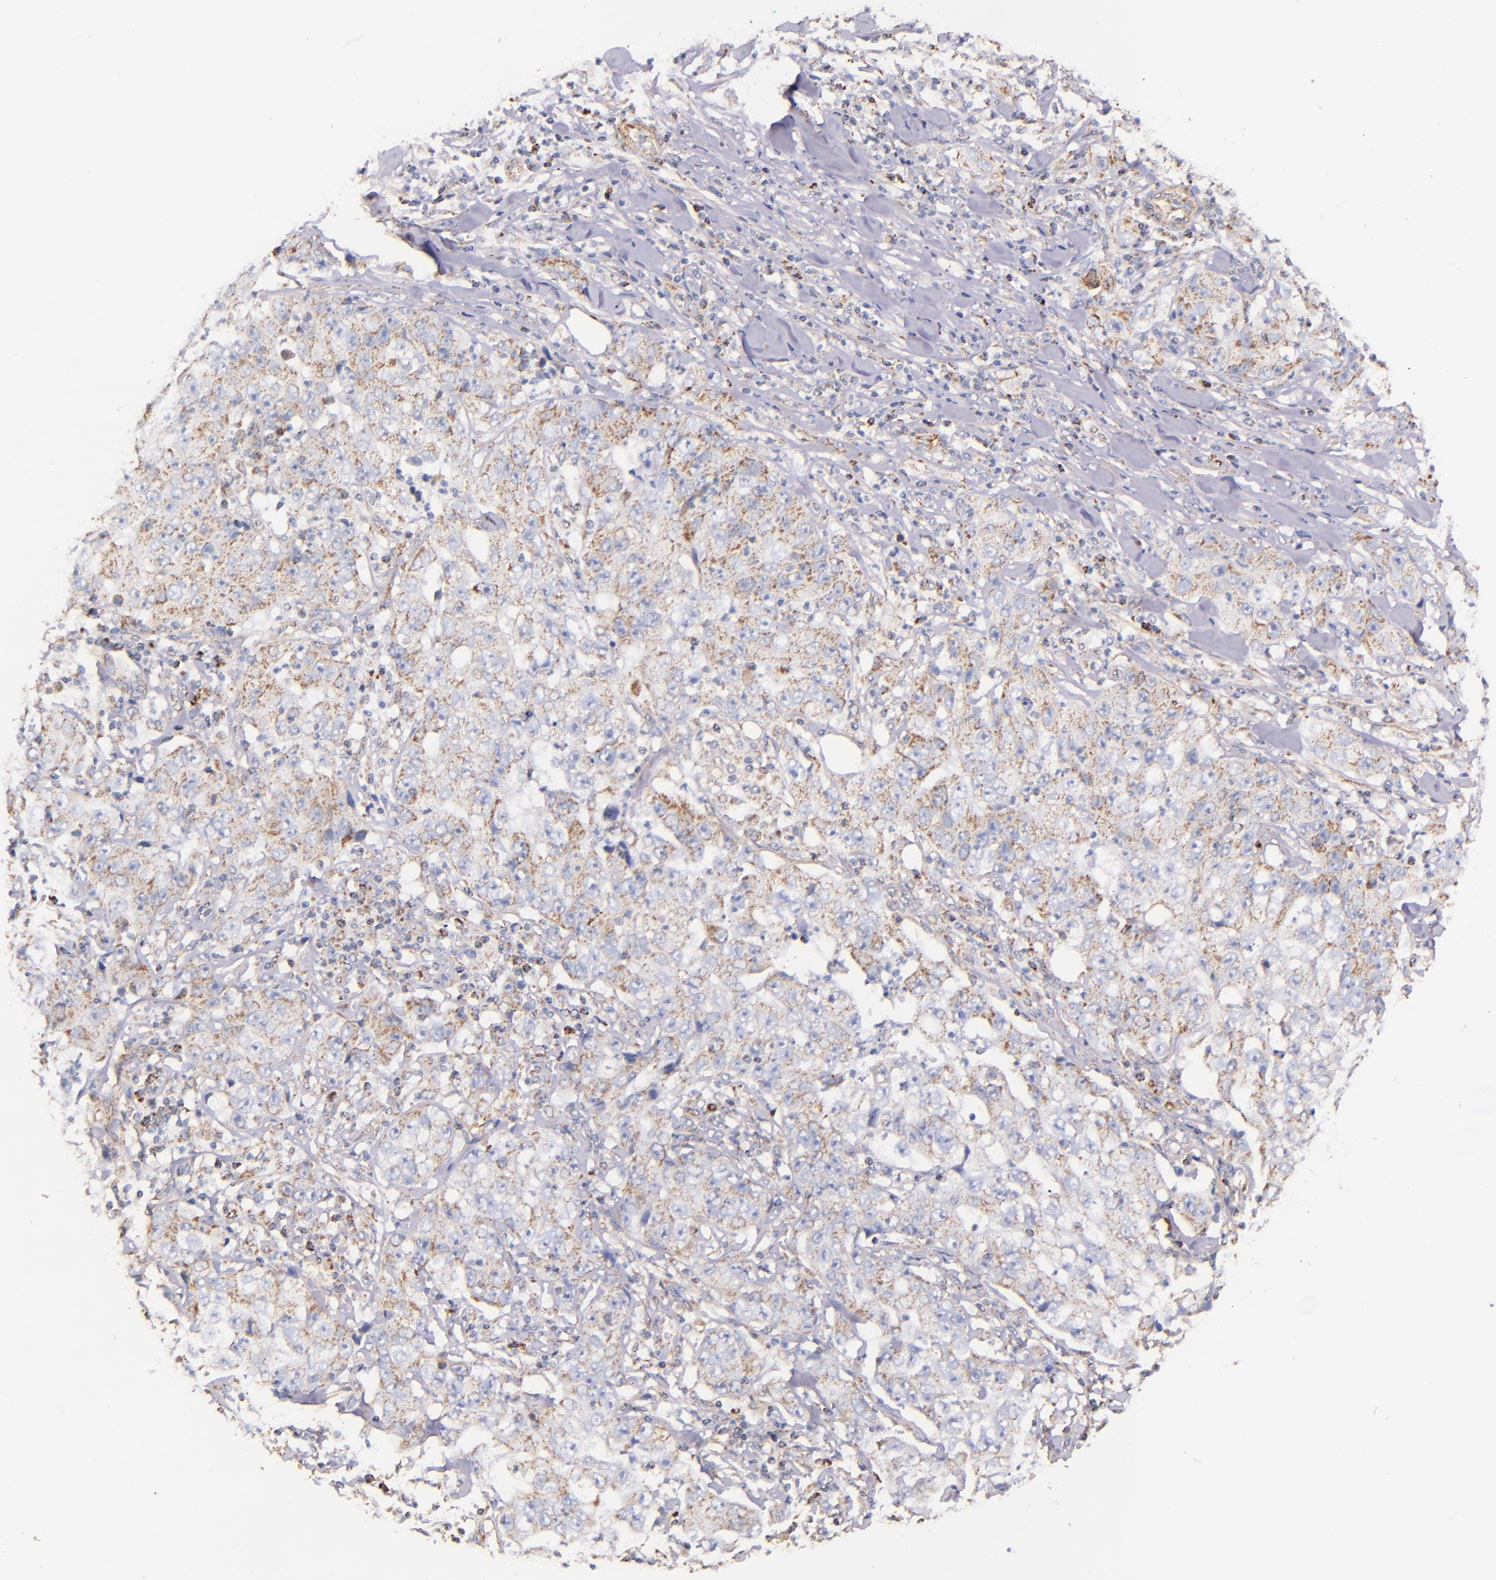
{"staining": {"intensity": "weak", "quantity": ">75%", "location": "cytoplasmic/membranous"}, "tissue": "lung cancer", "cell_type": "Tumor cells", "image_type": "cancer", "snomed": [{"axis": "morphology", "description": "Squamous cell carcinoma, NOS"}, {"axis": "topography", "description": "Lung"}], "caption": "The photomicrograph exhibits immunohistochemical staining of squamous cell carcinoma (lung). There is weak cytoplasmic/membranous staining is appreciated in about >75% of tumor cells.", "gene": "IDH3G", "patient": {"sex": "male", "age": 64}}